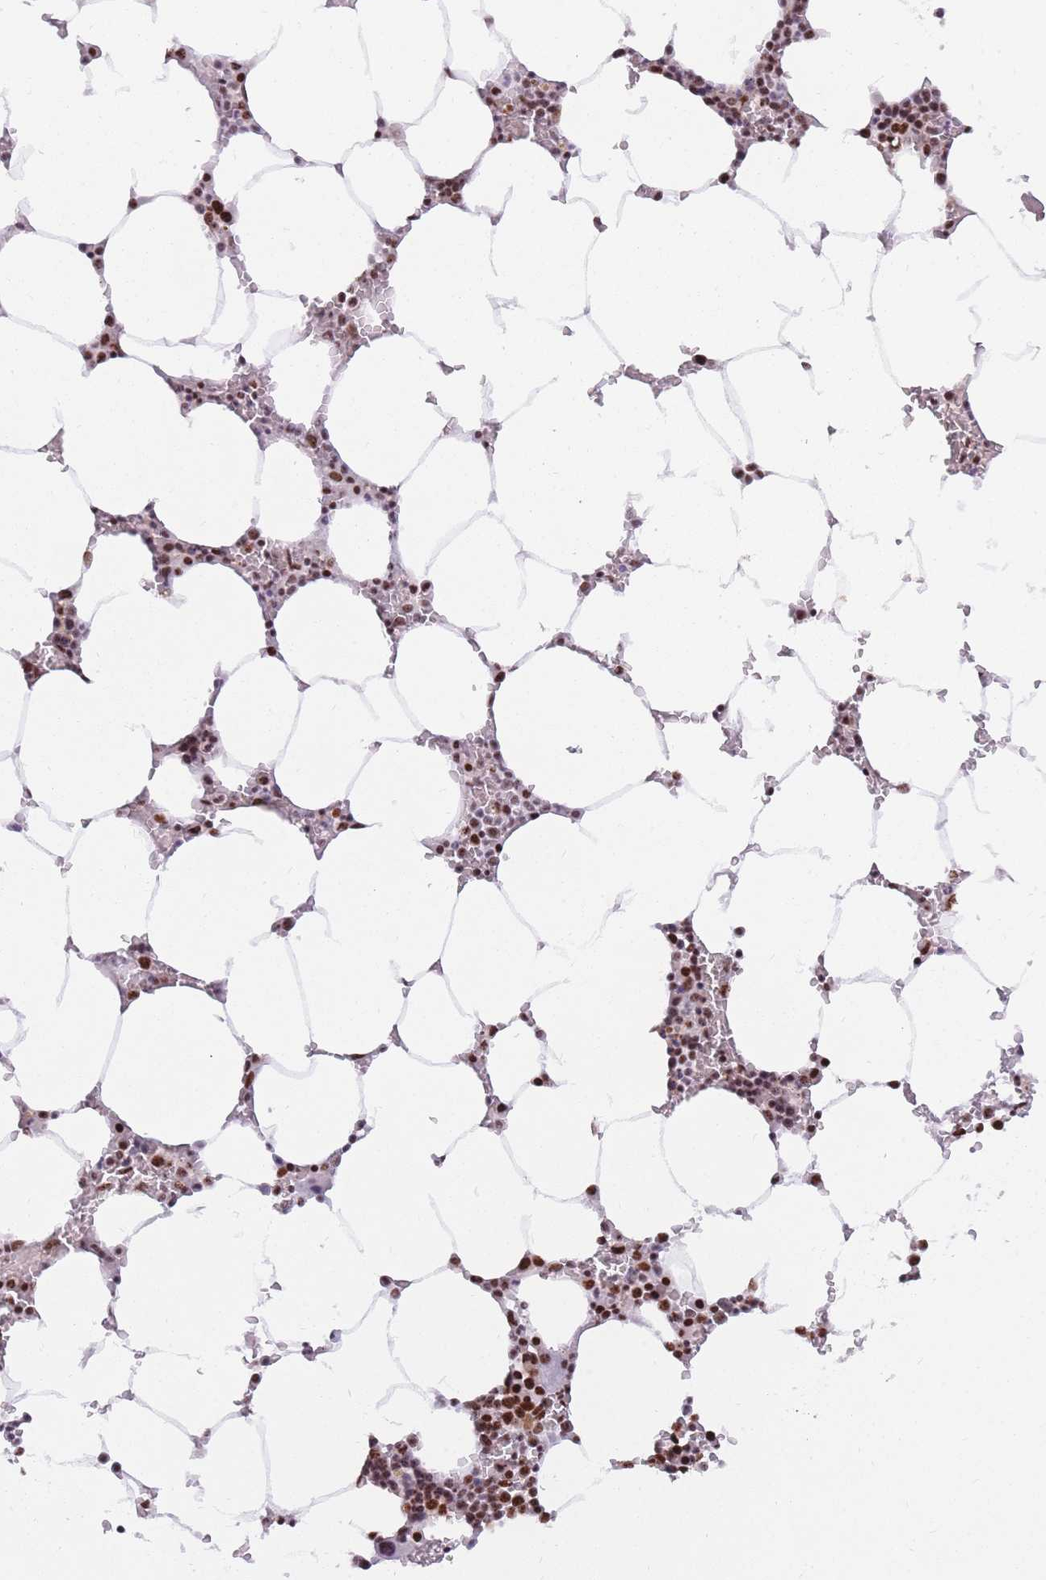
{"staining": {"intensity": "strong", "quantity": "25%-75%", "location": "nuclear"}, "tissue": "bone marrow", "cell_type": "Hematopoietic cells", "image_type": "normal", "snomed": [{"axis": "morphology", "description": "Normal tissue, NOS"}, {"axis": "topography", "description": "Bone marrow"}], "caption": "The immunohistochemical stain shows strong nuclear positivity in hematopoietic cells of normal bone marrow. Nuclei are stained in blue.", "gene": "TMEM35B", "patient": {"sex": "male", "age": 70}}